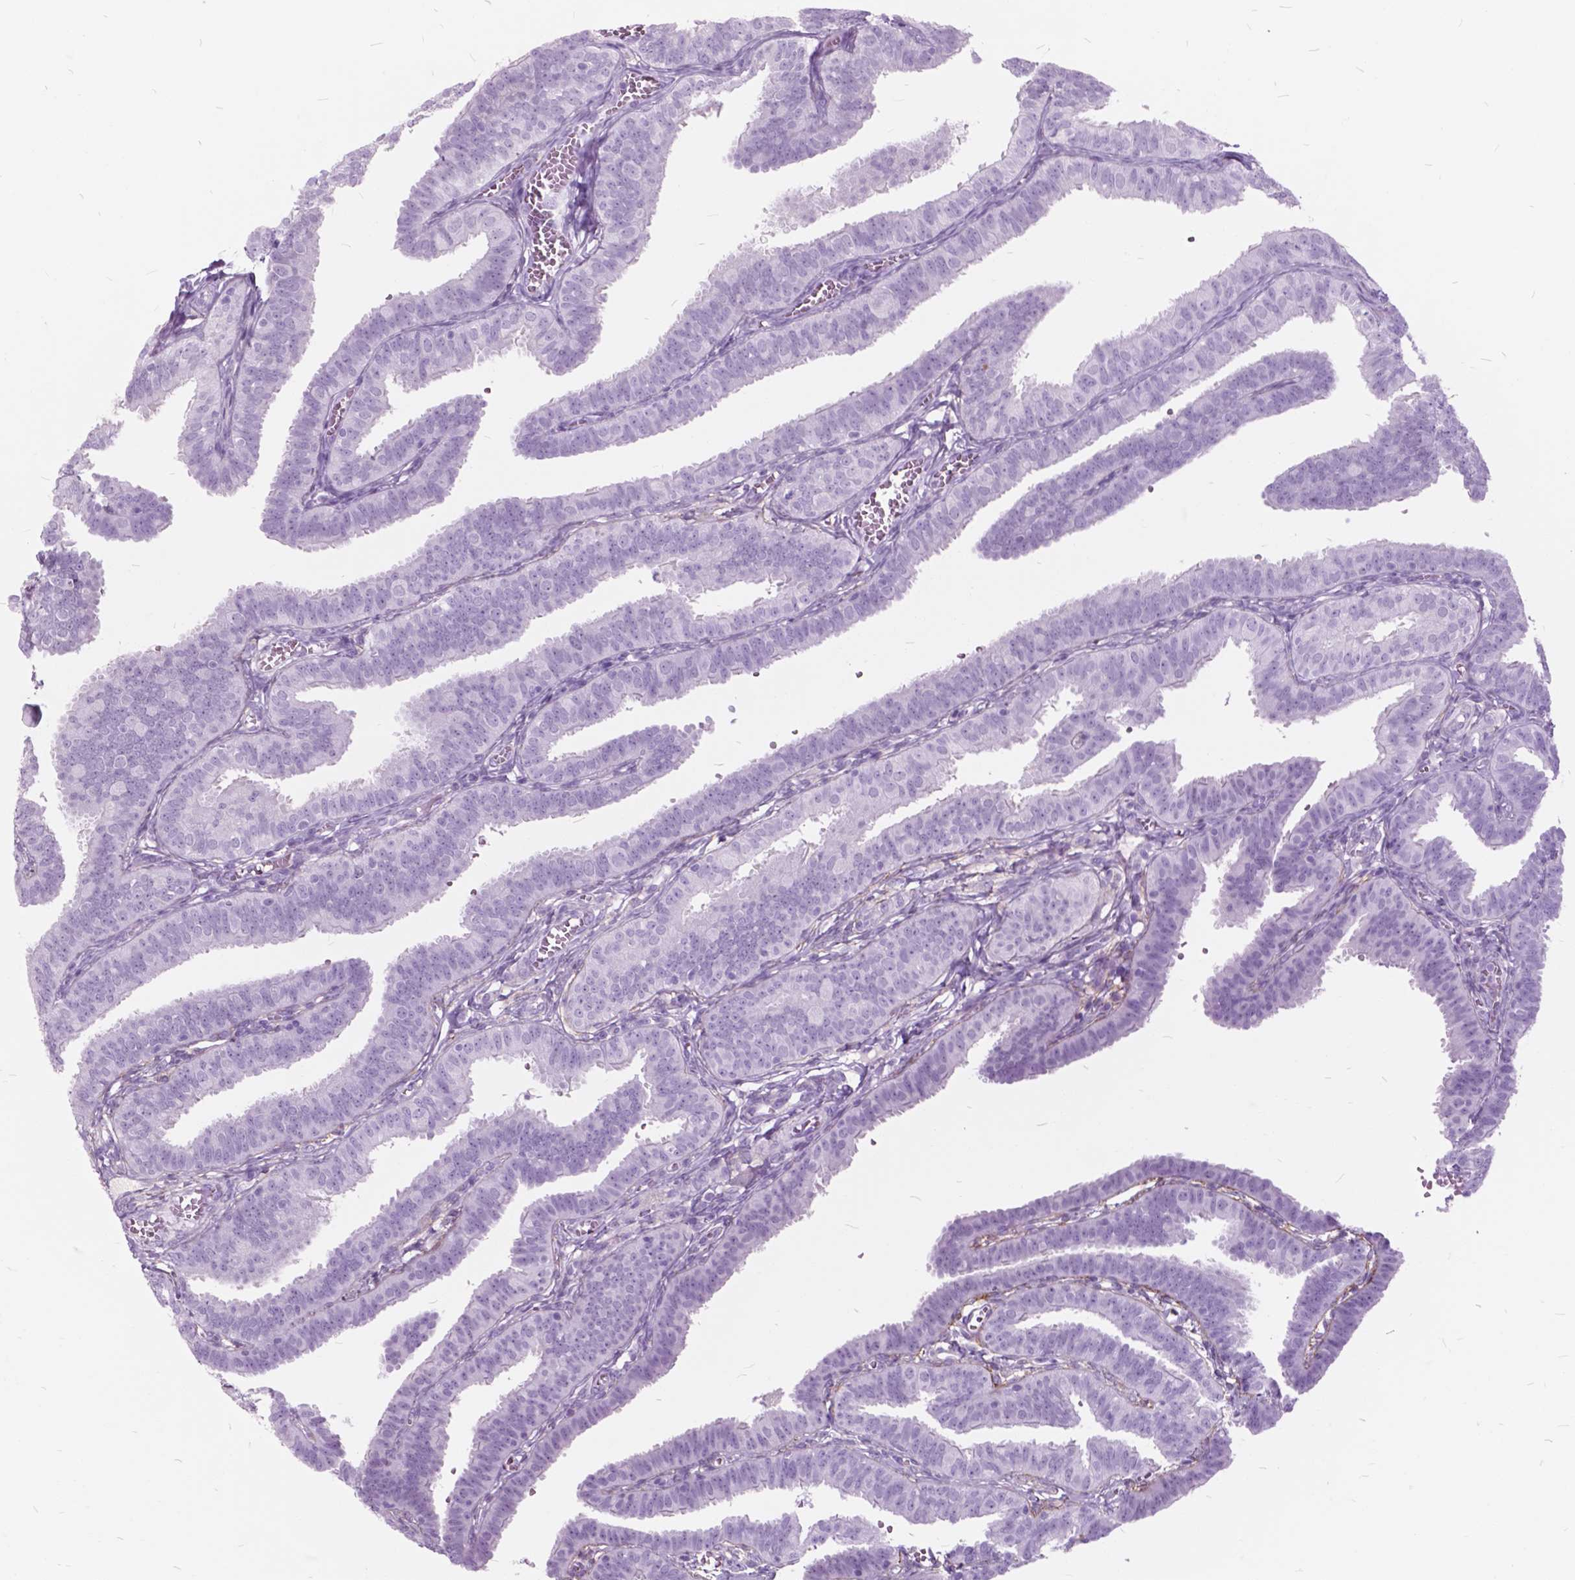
{"staining": {"intensity": "negative", "quantity": "none", "location": "none"}, "tissue": "fallopian tube", "cell_type": "Glandular cells", "image_type": "normal", "snomed": [{"axis": "morphology", "description": "Normal tissue, NOS"}, {"axis": "topography", "description": "Fallopian tube"}], "caption": "Immunohistochemistry (IHC) of normal human fallopian tube displays no staining in glandular cells. Nuclei are stained in blue.", "gene": "GDF9", "patient": {"sex": "female", "age": 25}}